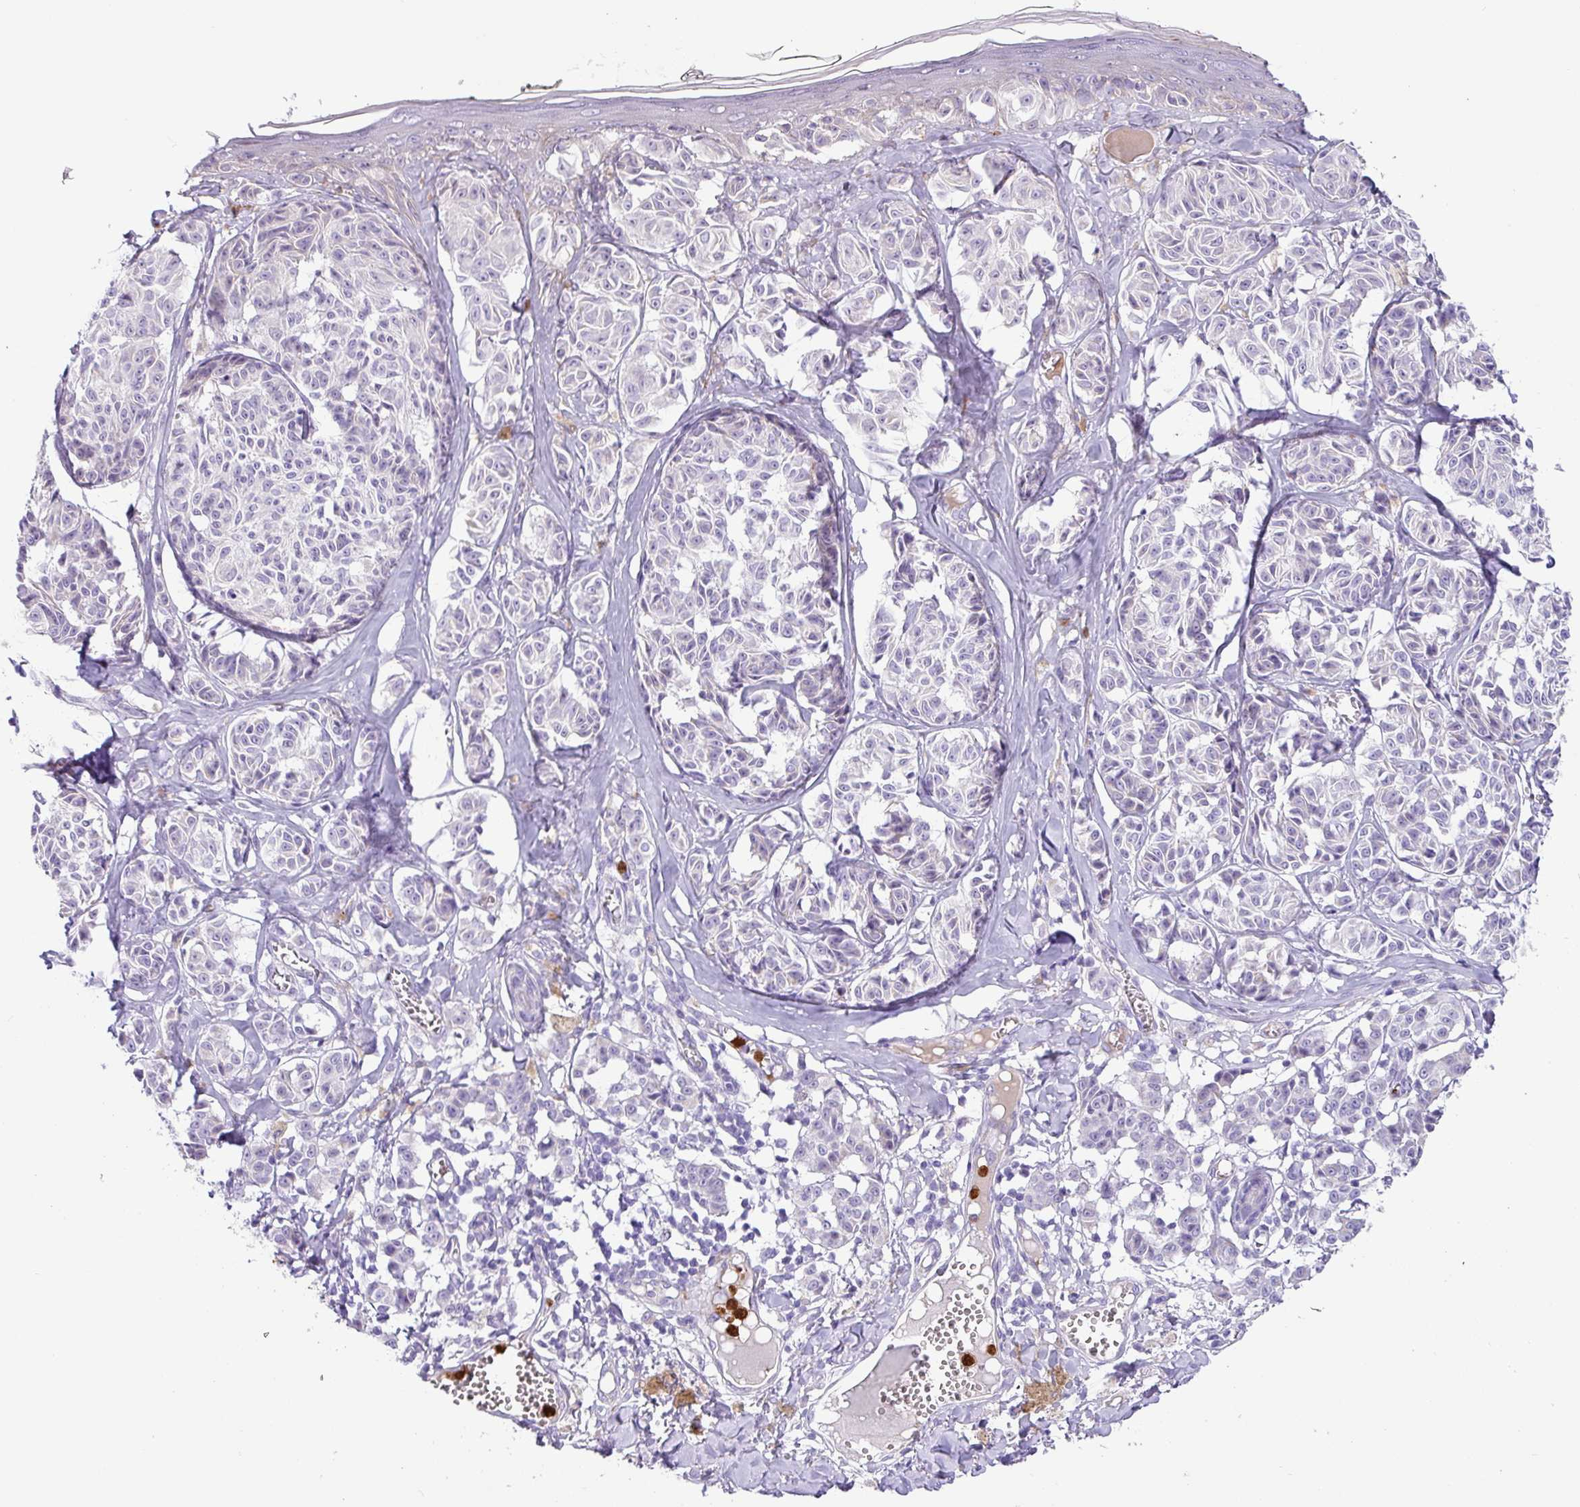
{"staining": {"intensity": "negative", "quantity": "none", "location": "none"}, "tissue": "melanoma", "cell_type": "Tumor cells", "image_type": "cancer", "snomed": [{"axis": "morphology", "description": "Malignant melanoma, NOS"}, {"axis": "topography", "description": "Skin"}], "caption": "Immunohistochemistry image of human malignant melanoma stained for a protein (brown), which exhibits no positivity in tumor cells.", "gene": "SH2D3C", "patient": {"sex": "female", "age": 43}}